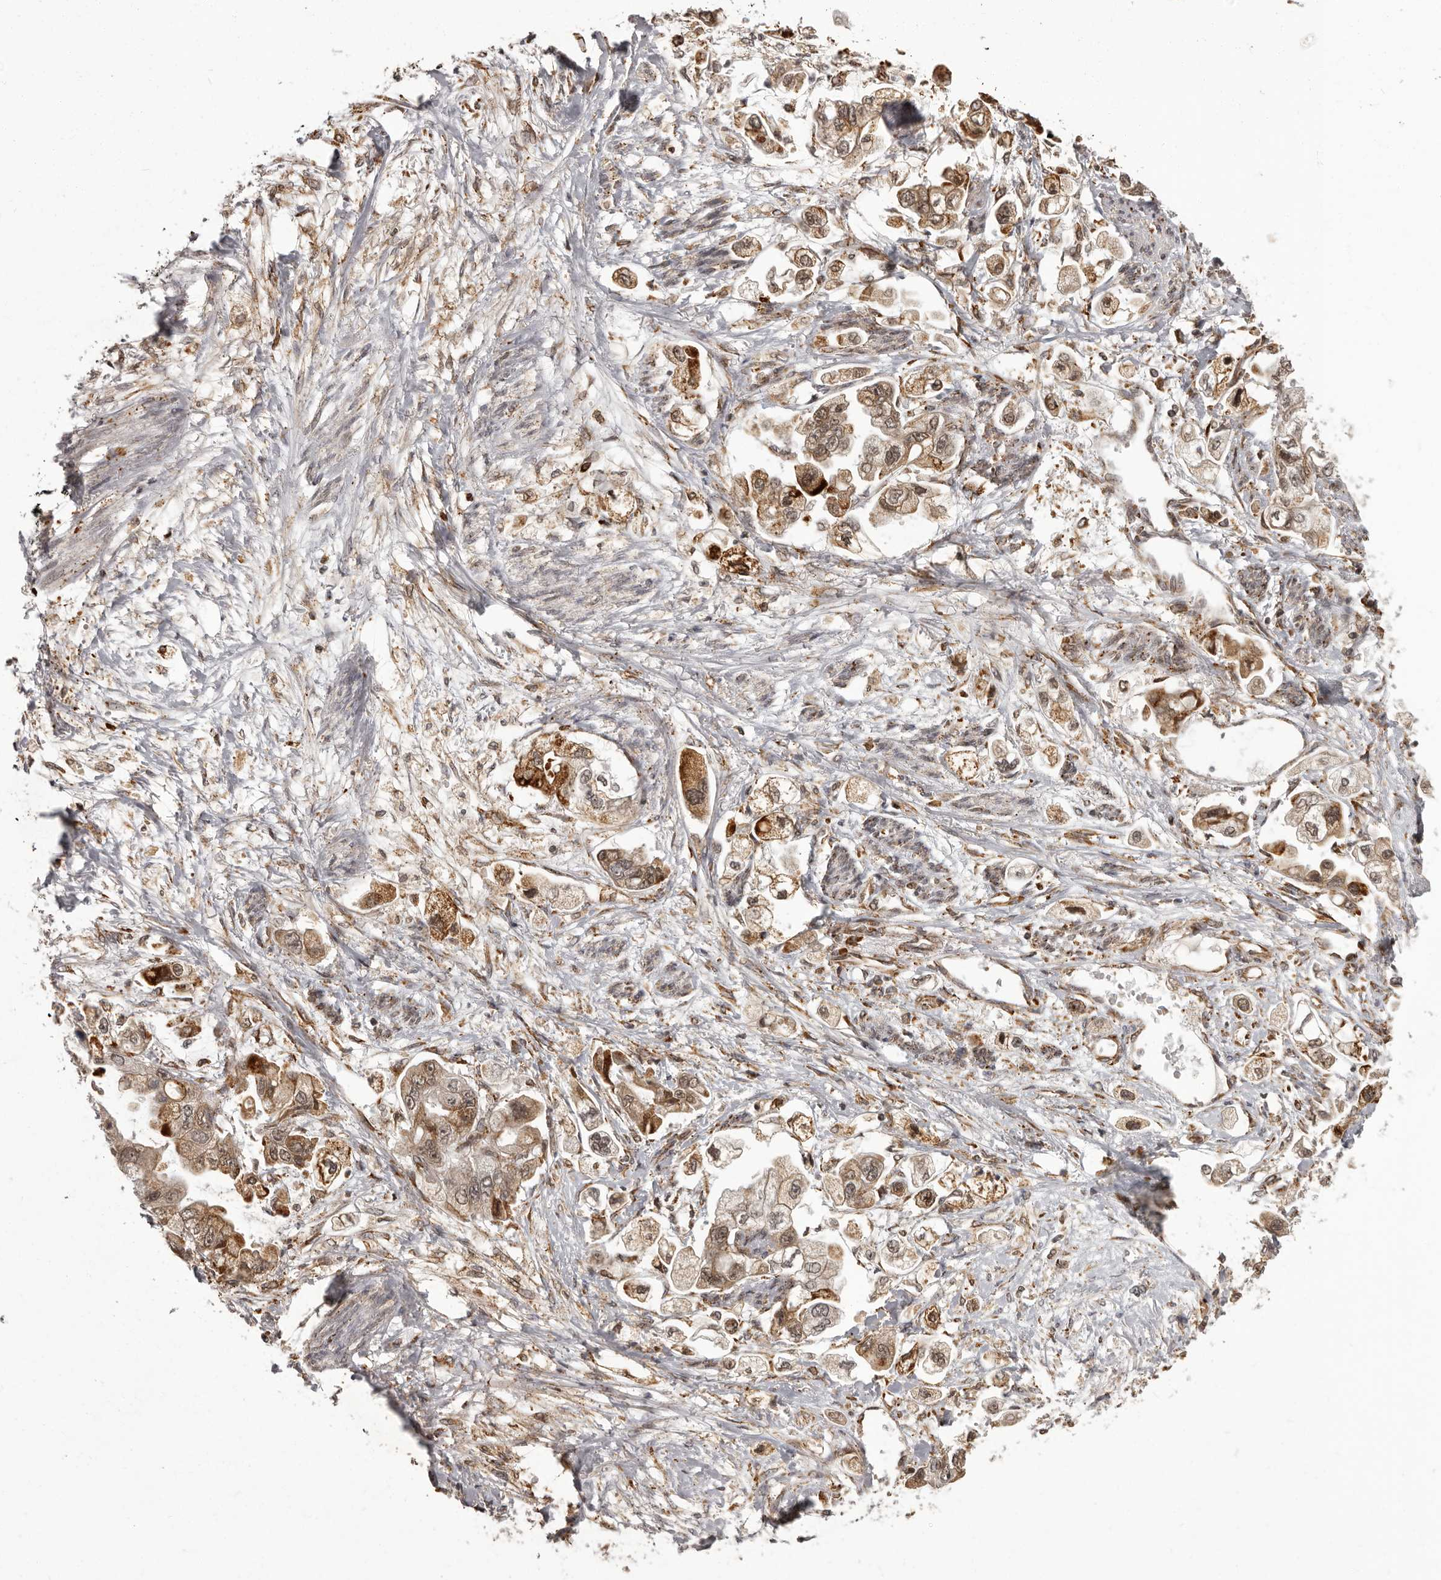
{"staining": {"intensity": "moderate", "quantity": ">75%", "location": "cytoplasmic/membranous"}, "tissue": "stomach cancer", "cell_type": "Tumor cells", "image_type": "cancer", "snomed": [{"axis": "morphology", "description": "Adenocarcinoma, NOS"}, {"axis": "topography", "description": "Stomach"}], "caption": "Immunohistochemical staining of human adenocarcinoma (stomach) demonstrates medium levels of moderate cytoplasmic/membranous protein expression in approximately >75% of tumor cells. (Brightfield microscopy of DAB IHC at high magnification).", "gene": "IL32", "patient": {"sex": "male", "age": 62}}